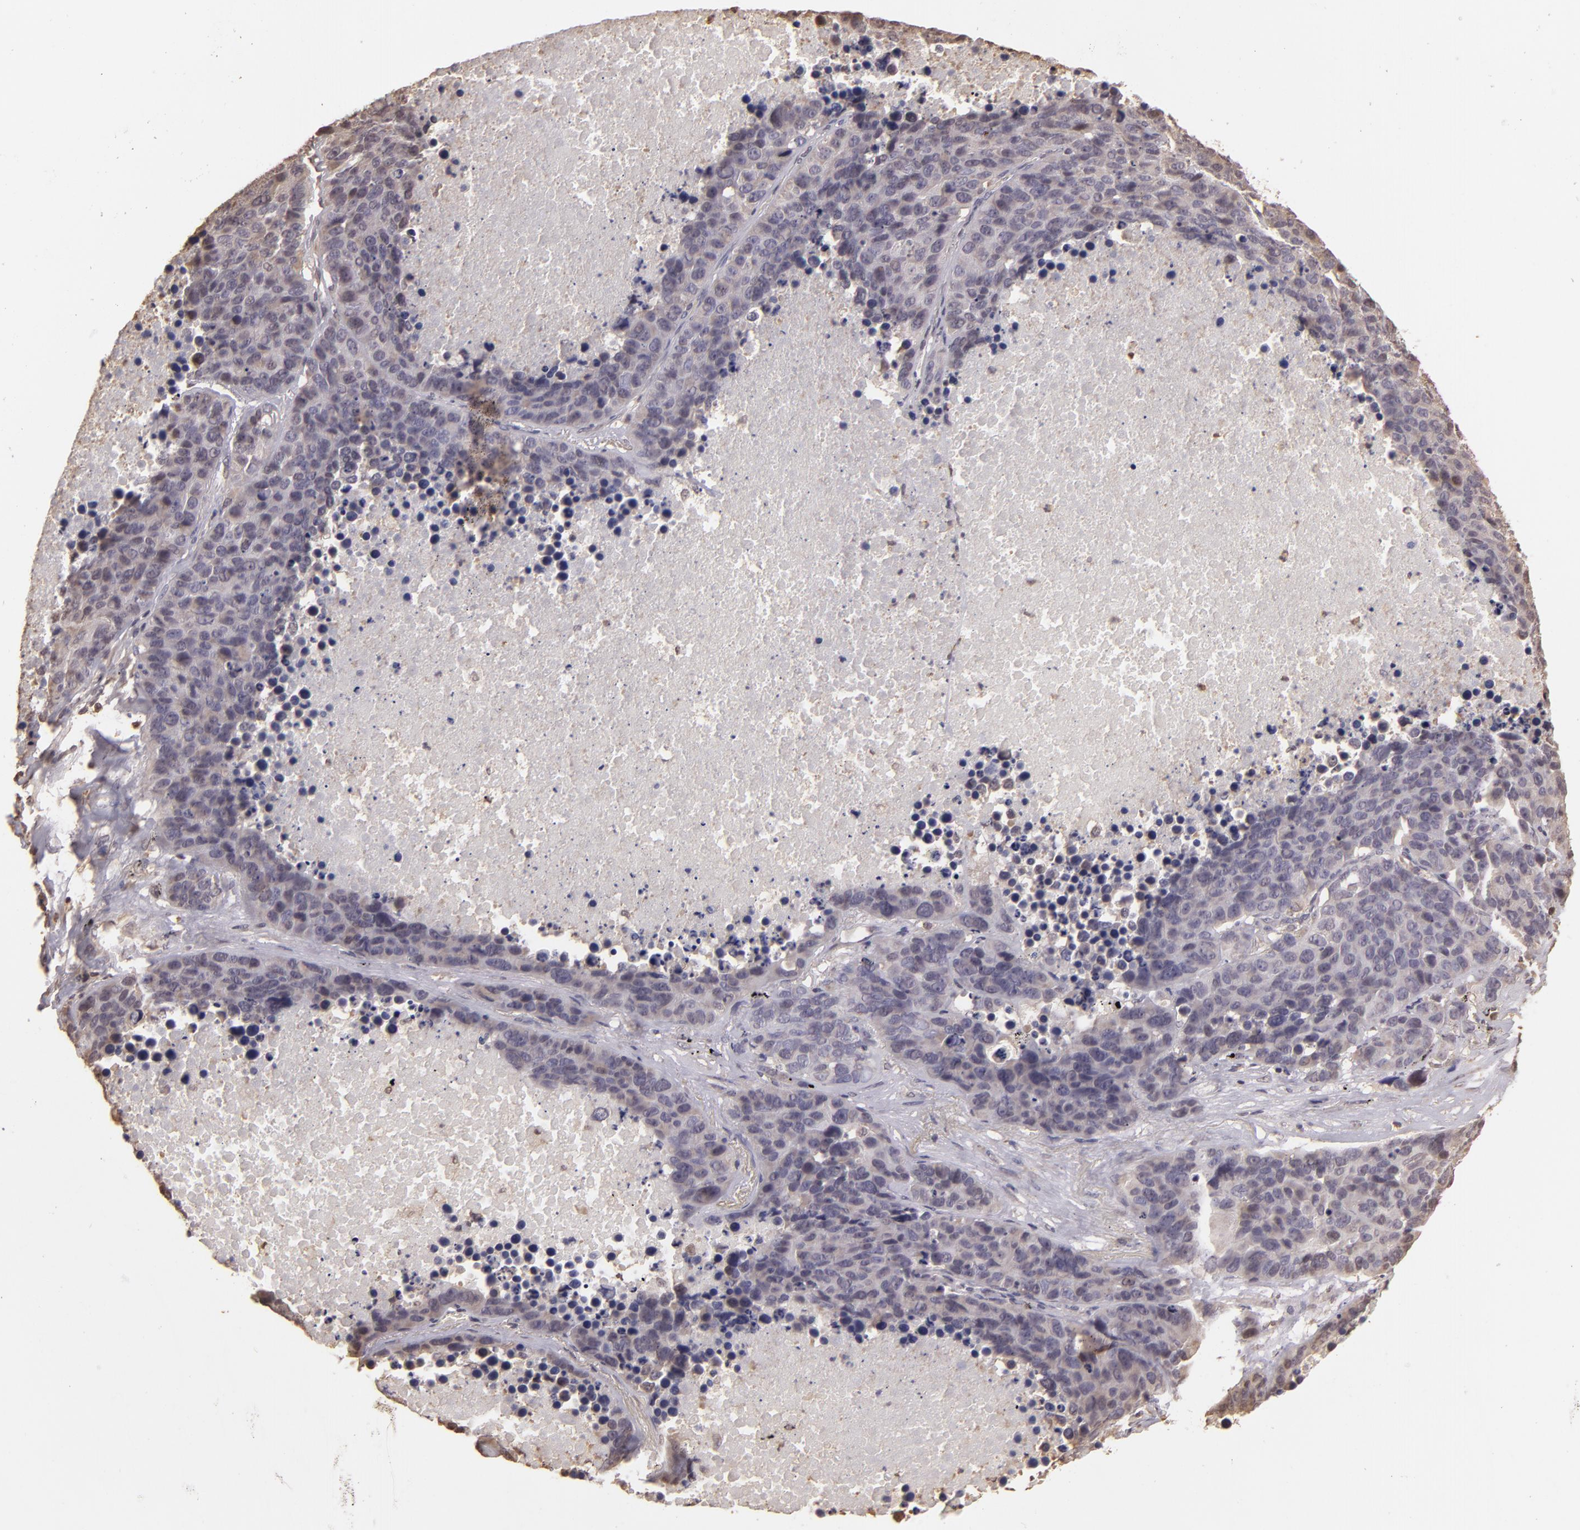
{"staining": {"intensity": "negative", "quantity": "none", "location": "none"}, "tissue": "lung cancer", "cell_type": "Tumor cells", "image_type": "cancer", "snomed": [{"axis": "morphology", "description": "Carcinoid, malignant, NOS"}, {"axis": "topography", "description": "Lung"}], "caption": "DAB immunohistochemical staining of lung cancer (carcinoid (malignant)) displays no significant staining in tumor cells.", "gene": "ARPC2", "patient": {"sex": "male", "age": 60}}